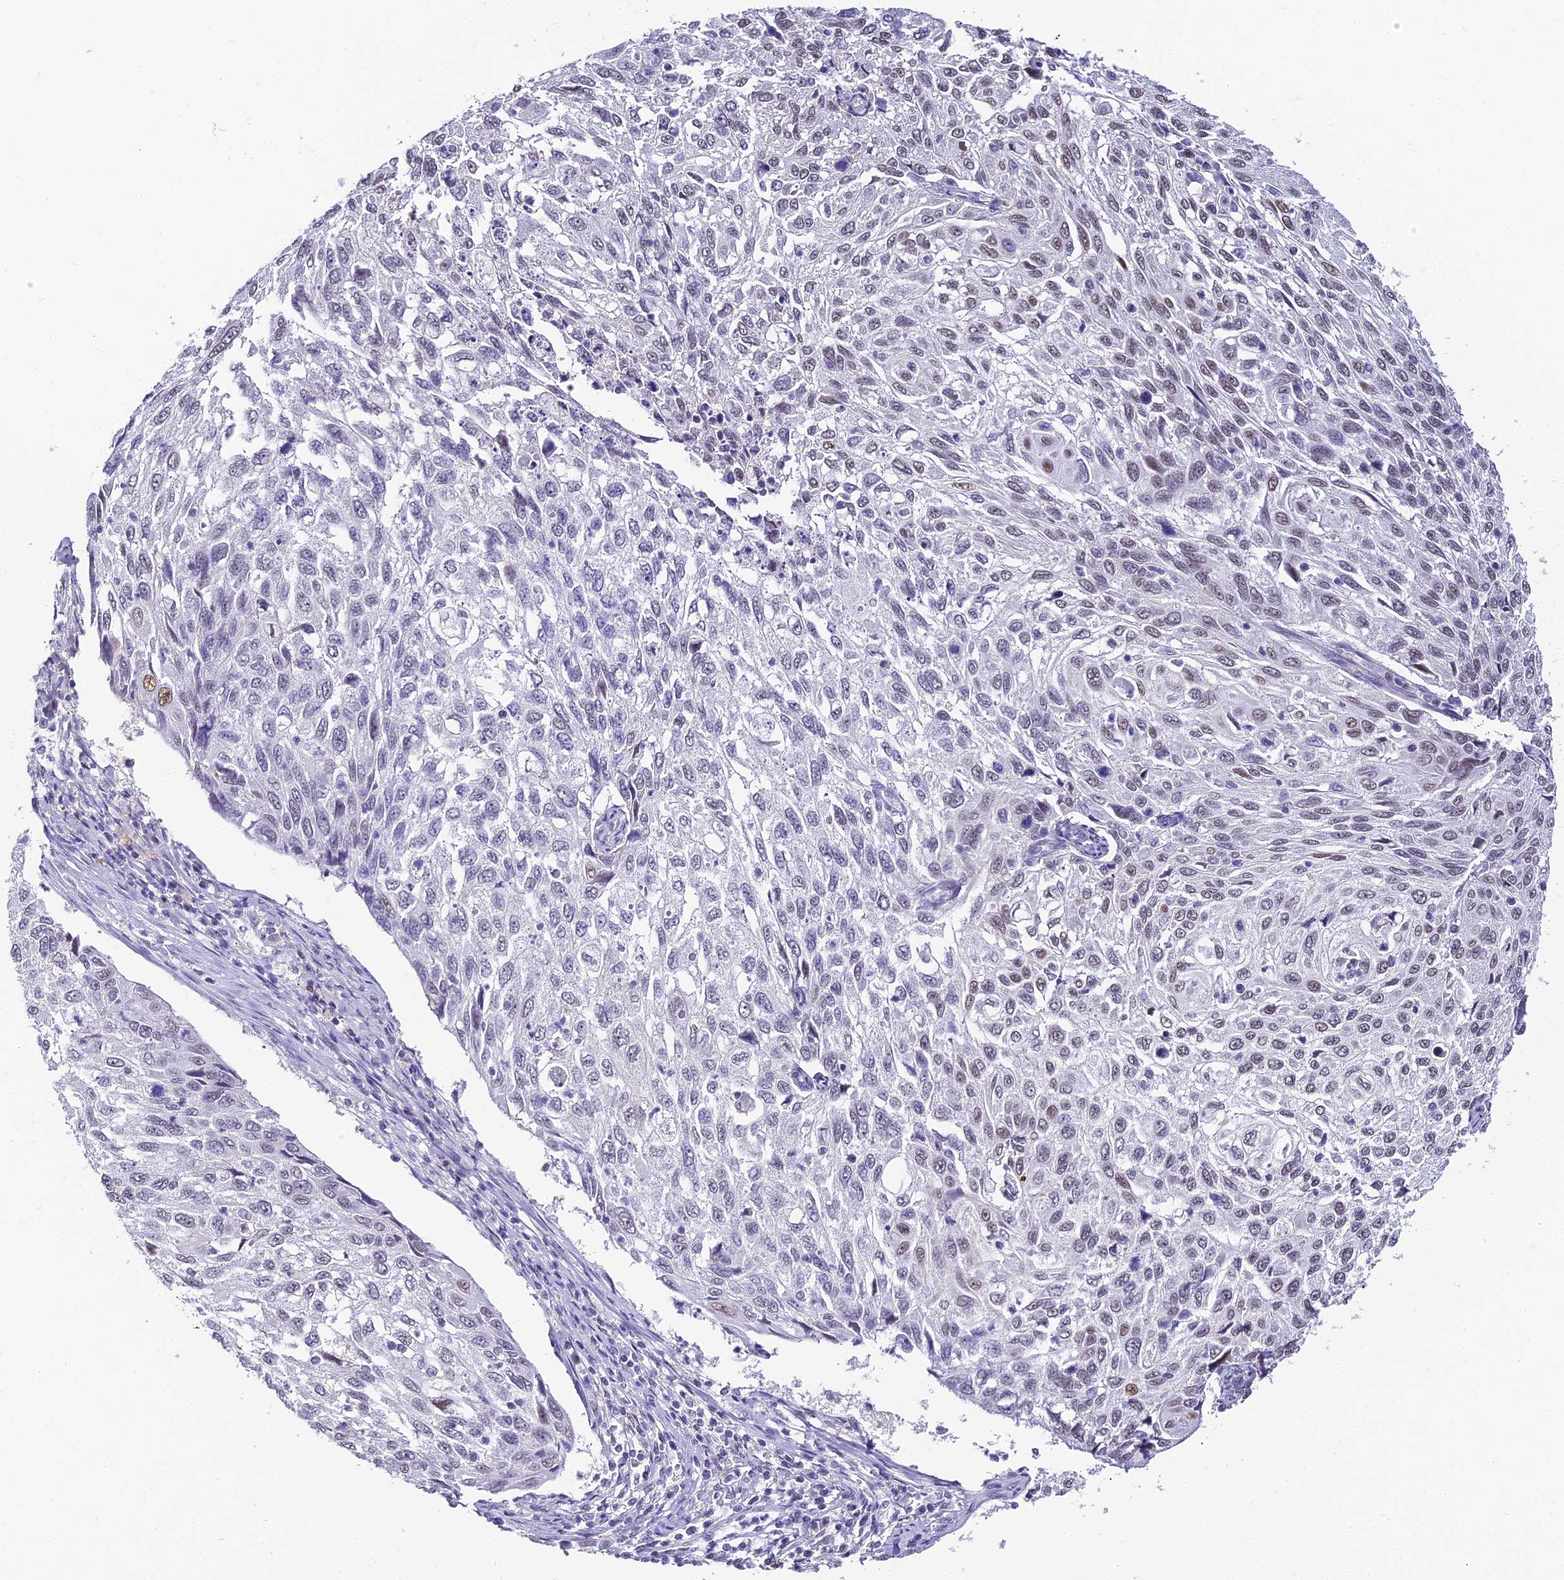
{"staining": {"intensity": "weak", "quantity": "25%-75%", "location": "nuclear"}, "tissue": "cervical cancer", "cell_type": "Tumor cells", "image_type": "cancer", "snomed": [{"axis": "morphology", "description": "Squamous cell carcinoma, NOS"}, {"axis": "topography", "description": "Cervix"}], "caption": "The micrograph reveals staining of cervical squamous cell carcinoma, revealing weak nuclear protein positivity (brown color) within tumor cells.", "gene": "ABHD14A-ACY1", "patient": {"sex": "female", "age": 70}}